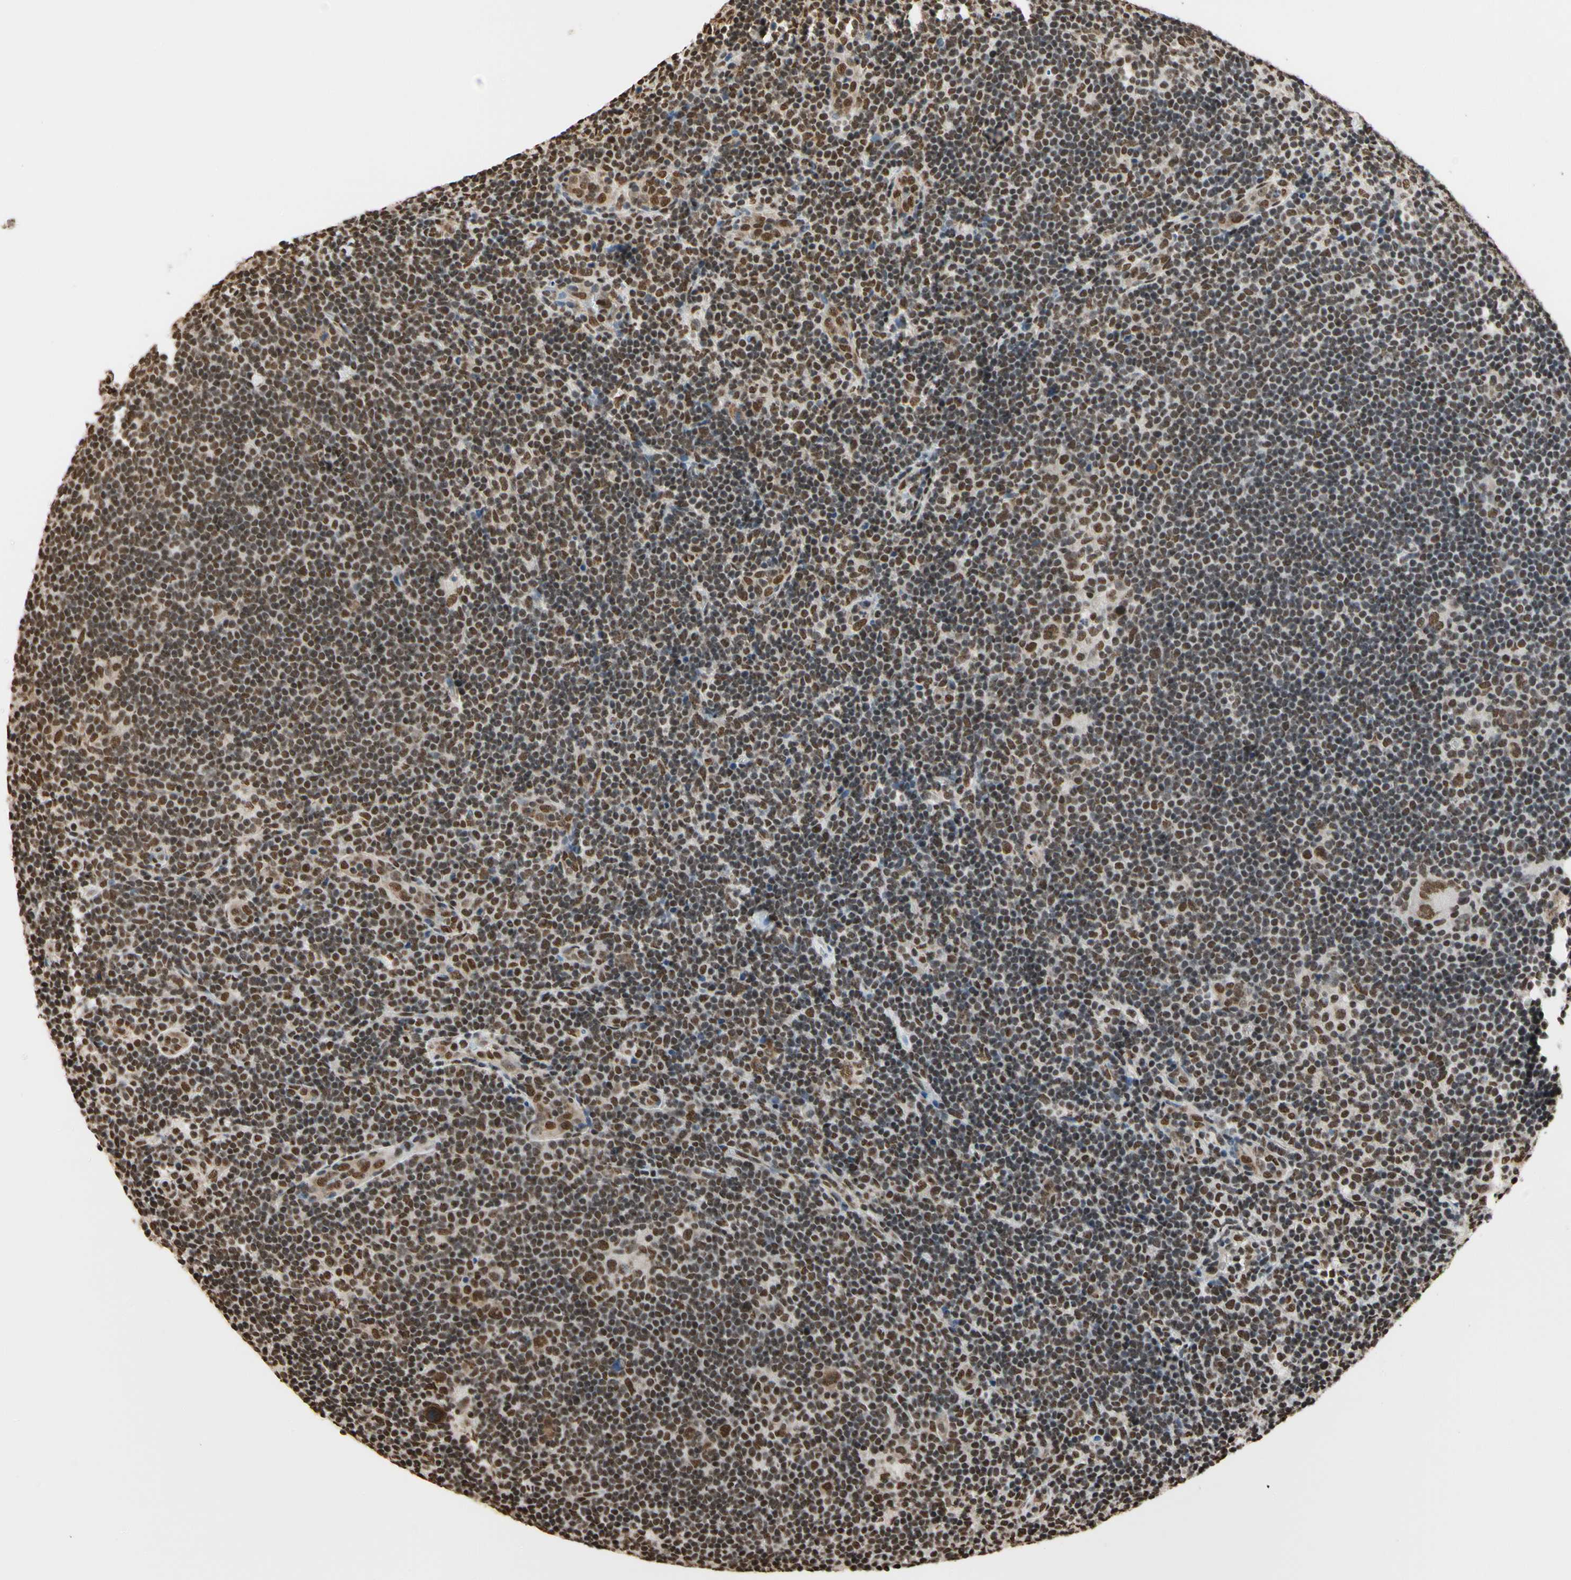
{"staining": {"intensity": "moderate", "quantity": ">75%", "location": "nuclear"}, "tissue": "lymphoma", "cell_type": "Tumor cells", "image_type": "cancer", "snomed": [{"axis": "morphology", "description": "Hodgkin's disease, NOS"}, {"axis": "topography", "description": "Lymph node"}], "caption": "Protein staining by IHC exhibits moderate nuclear expression in approximately >75% of tumor cells in lymphoma. The staining is performed using DAB (3,3'-diaminobenzidine) brown chromogen to label protein expression. The nuclei are counter-stained blue using hematoxylin.", "gene": "HNRNPK", "patient": {"sex": "female", "age": 57}}